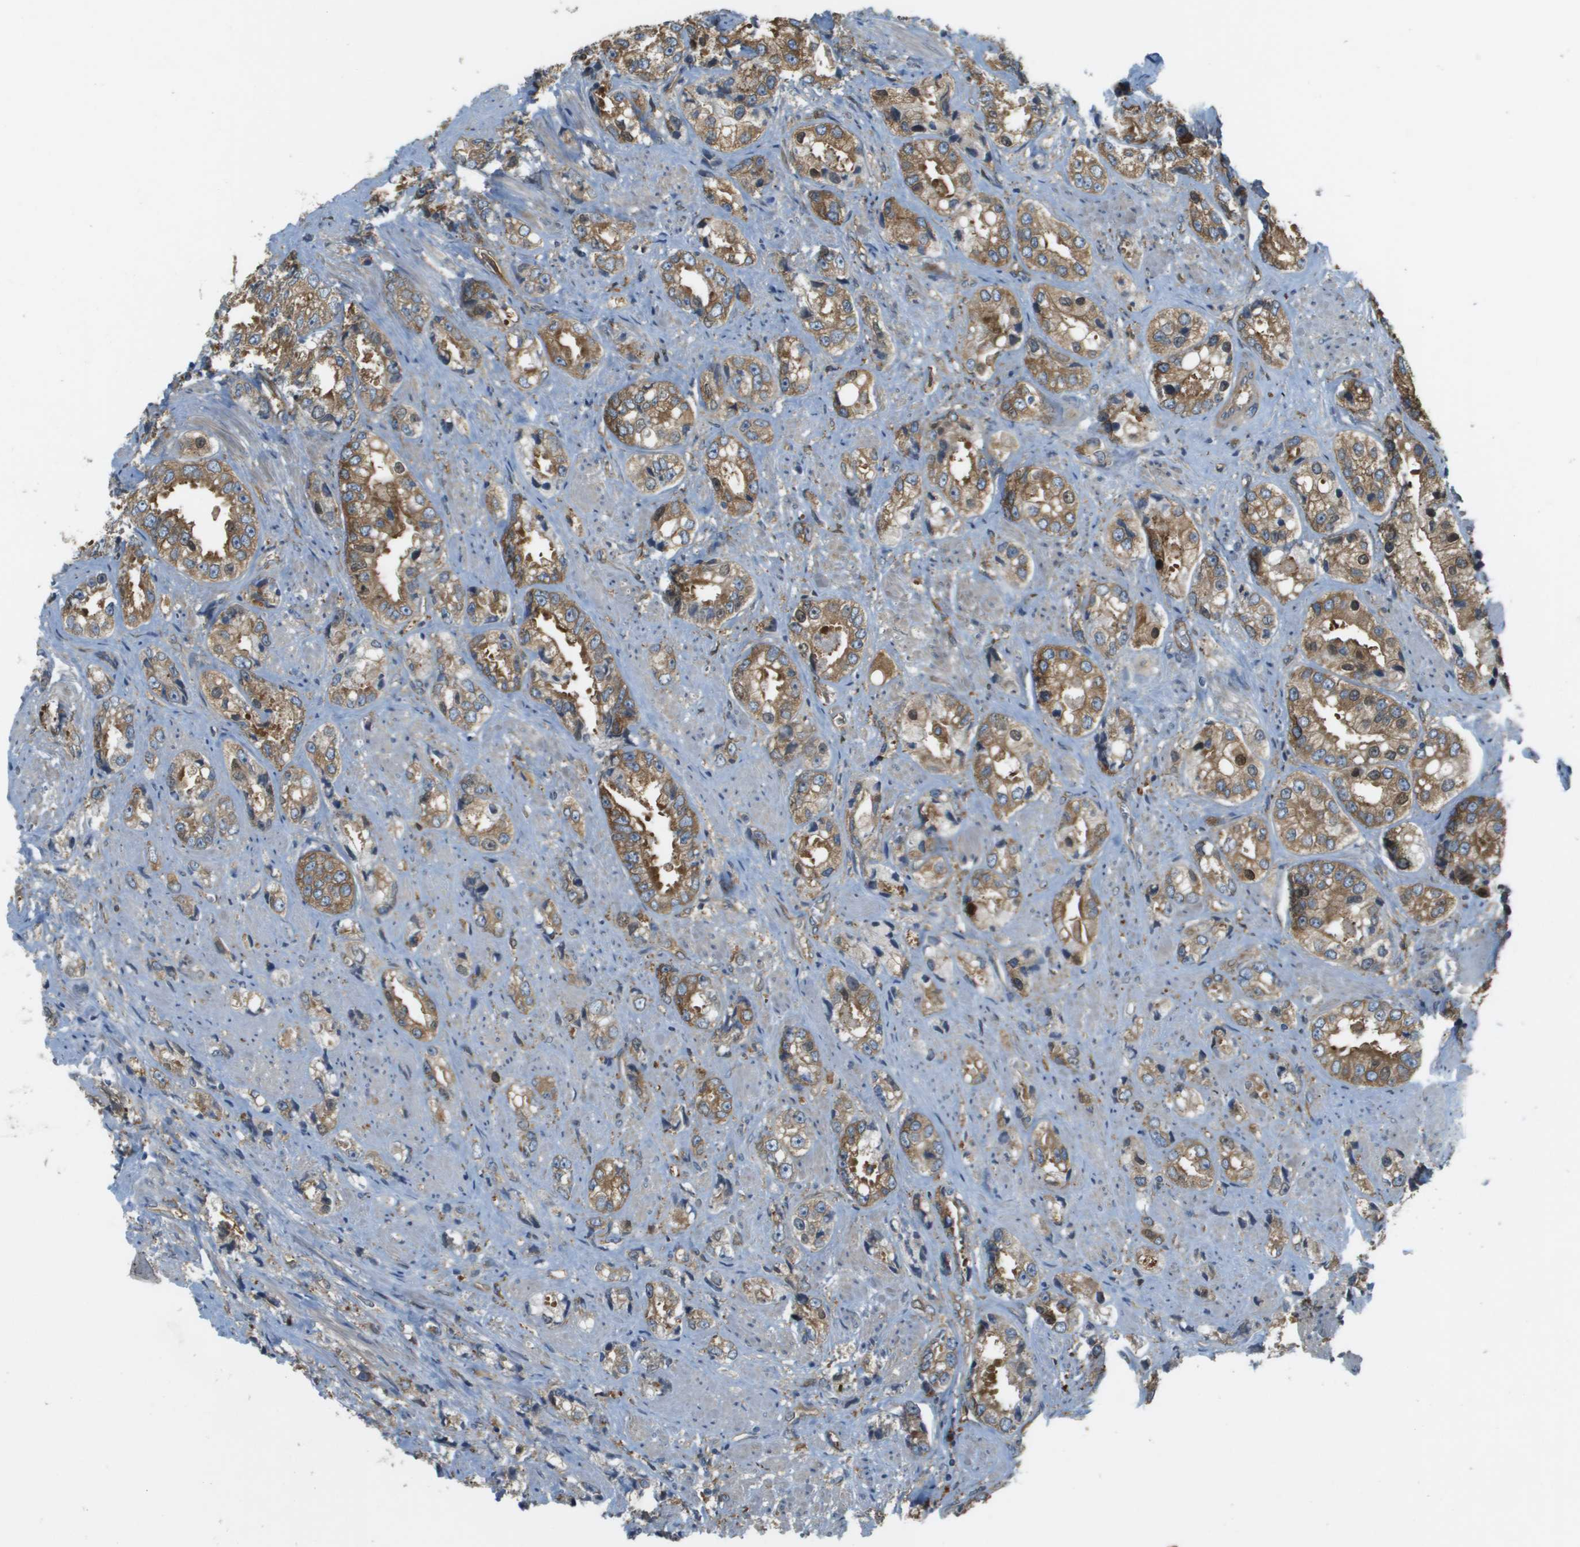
{"staining": {"intensity": "moderate", "quantity": ">75%", "location": "cytoplasmic/membranous"}, "tissue": "prostate cancer", "cell_type": "Tumor cells", "image_type": "cancer", "snomed": [{"axis": "morphology", "description": "Adenocarcinoma, High grade"}, {"axis": "topography", "description": "Prostate"}], "caption": "Prostate cancer (adenocarcinoma (high-grade)) stained with a protein marker displays moderate staining in tumor cells.", "gene": "CORO1B", "patient": {"sex": "male", "age": 61}}